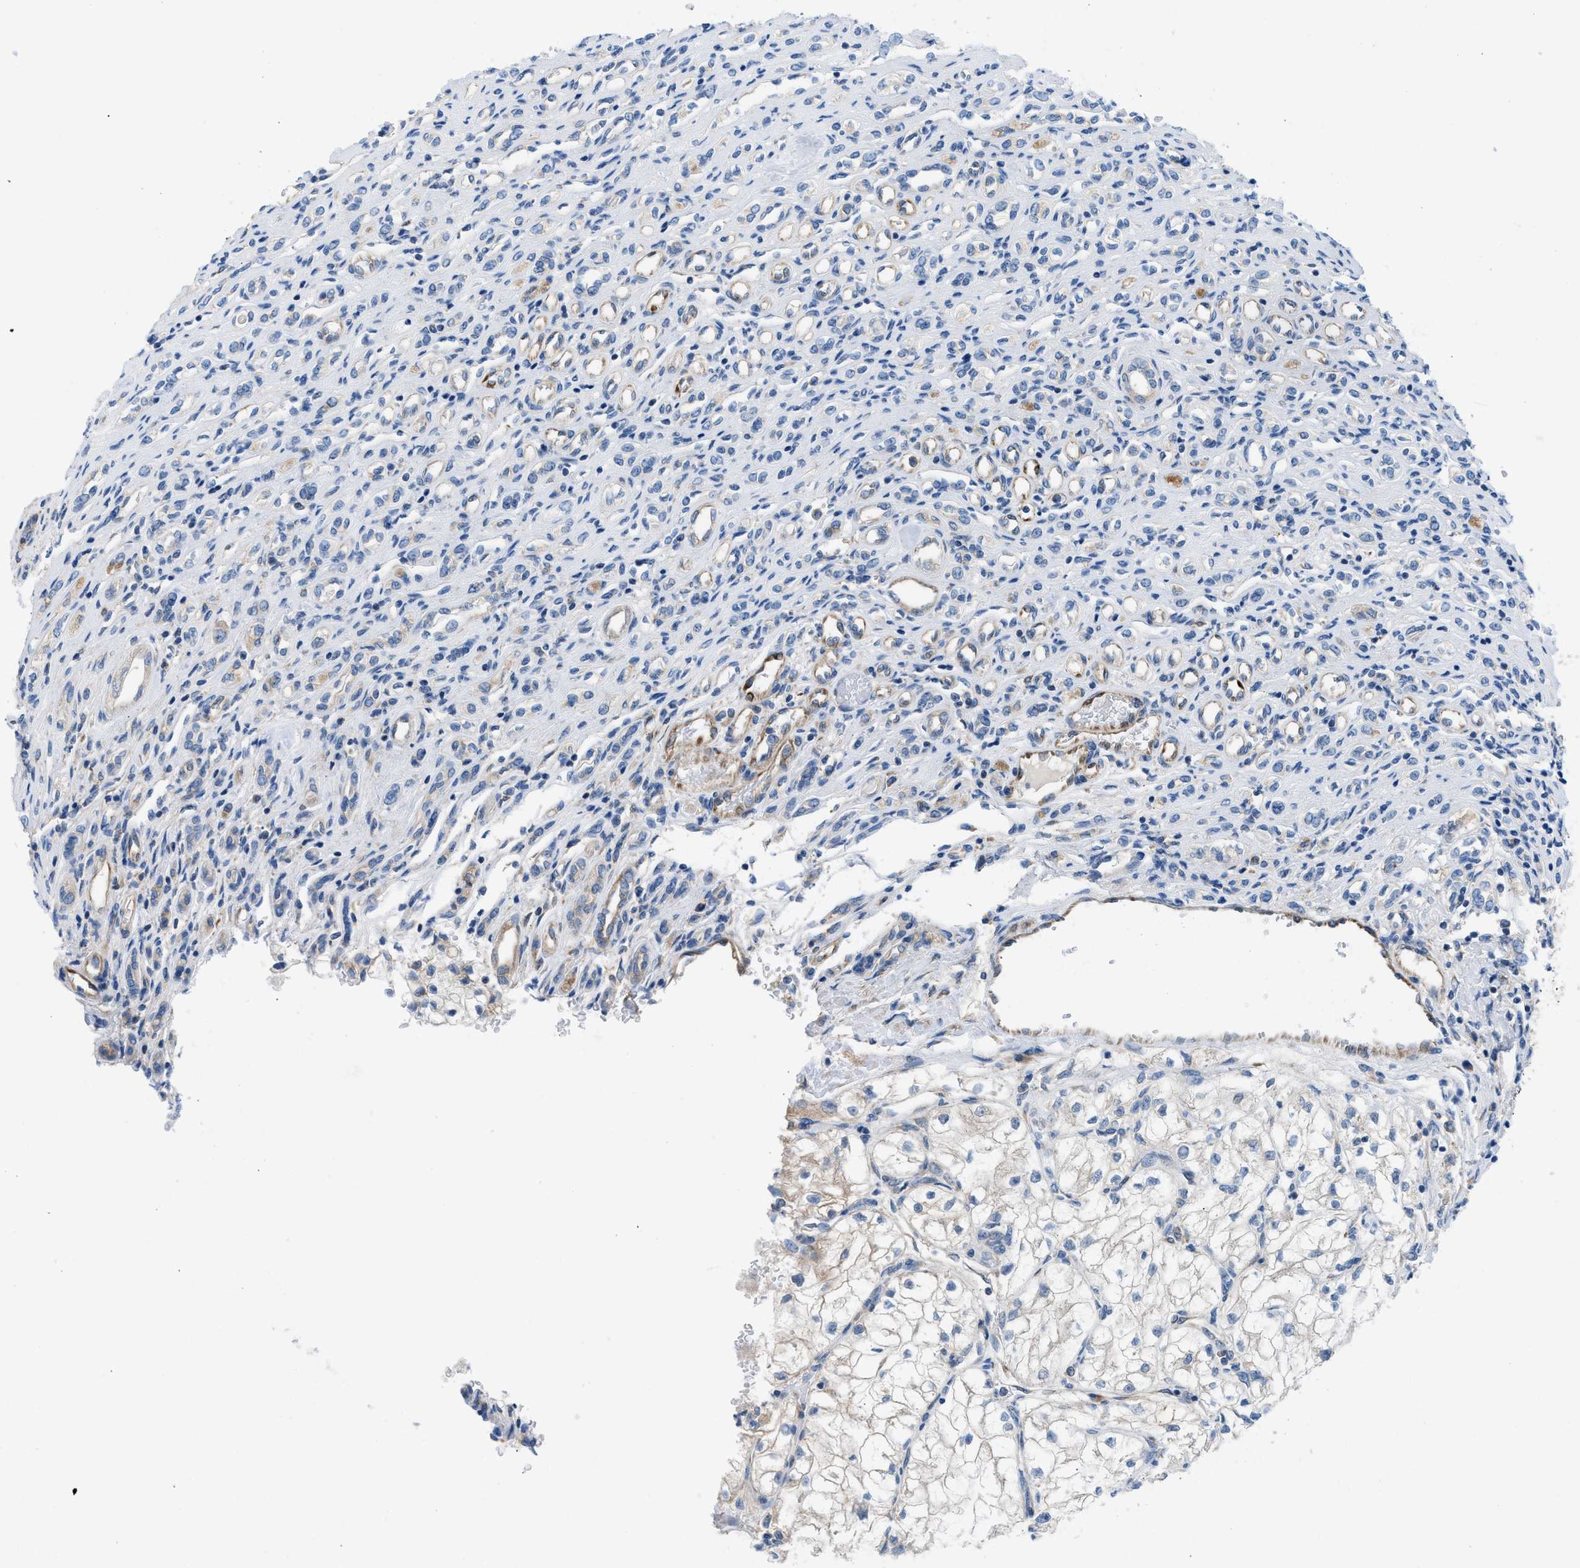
{"staining": {"intensity": "negative", "quantity": "none", "location": "none"}, "tissue": "renal cancer", "cell_type": "Tumor cells", "image_type": "cancer", "snomed": [{"axis": "morphology", "description": "Adenocarcinoma, NOS"}, {"axis": "topography", "description": "Kidney"}], "caption": "This is an IHC micrograph of adenocarcinoma (renal). There is no staining in tumor cells.", "gene": "BNC2", "patient": {"sex": "female", "age": 70}}